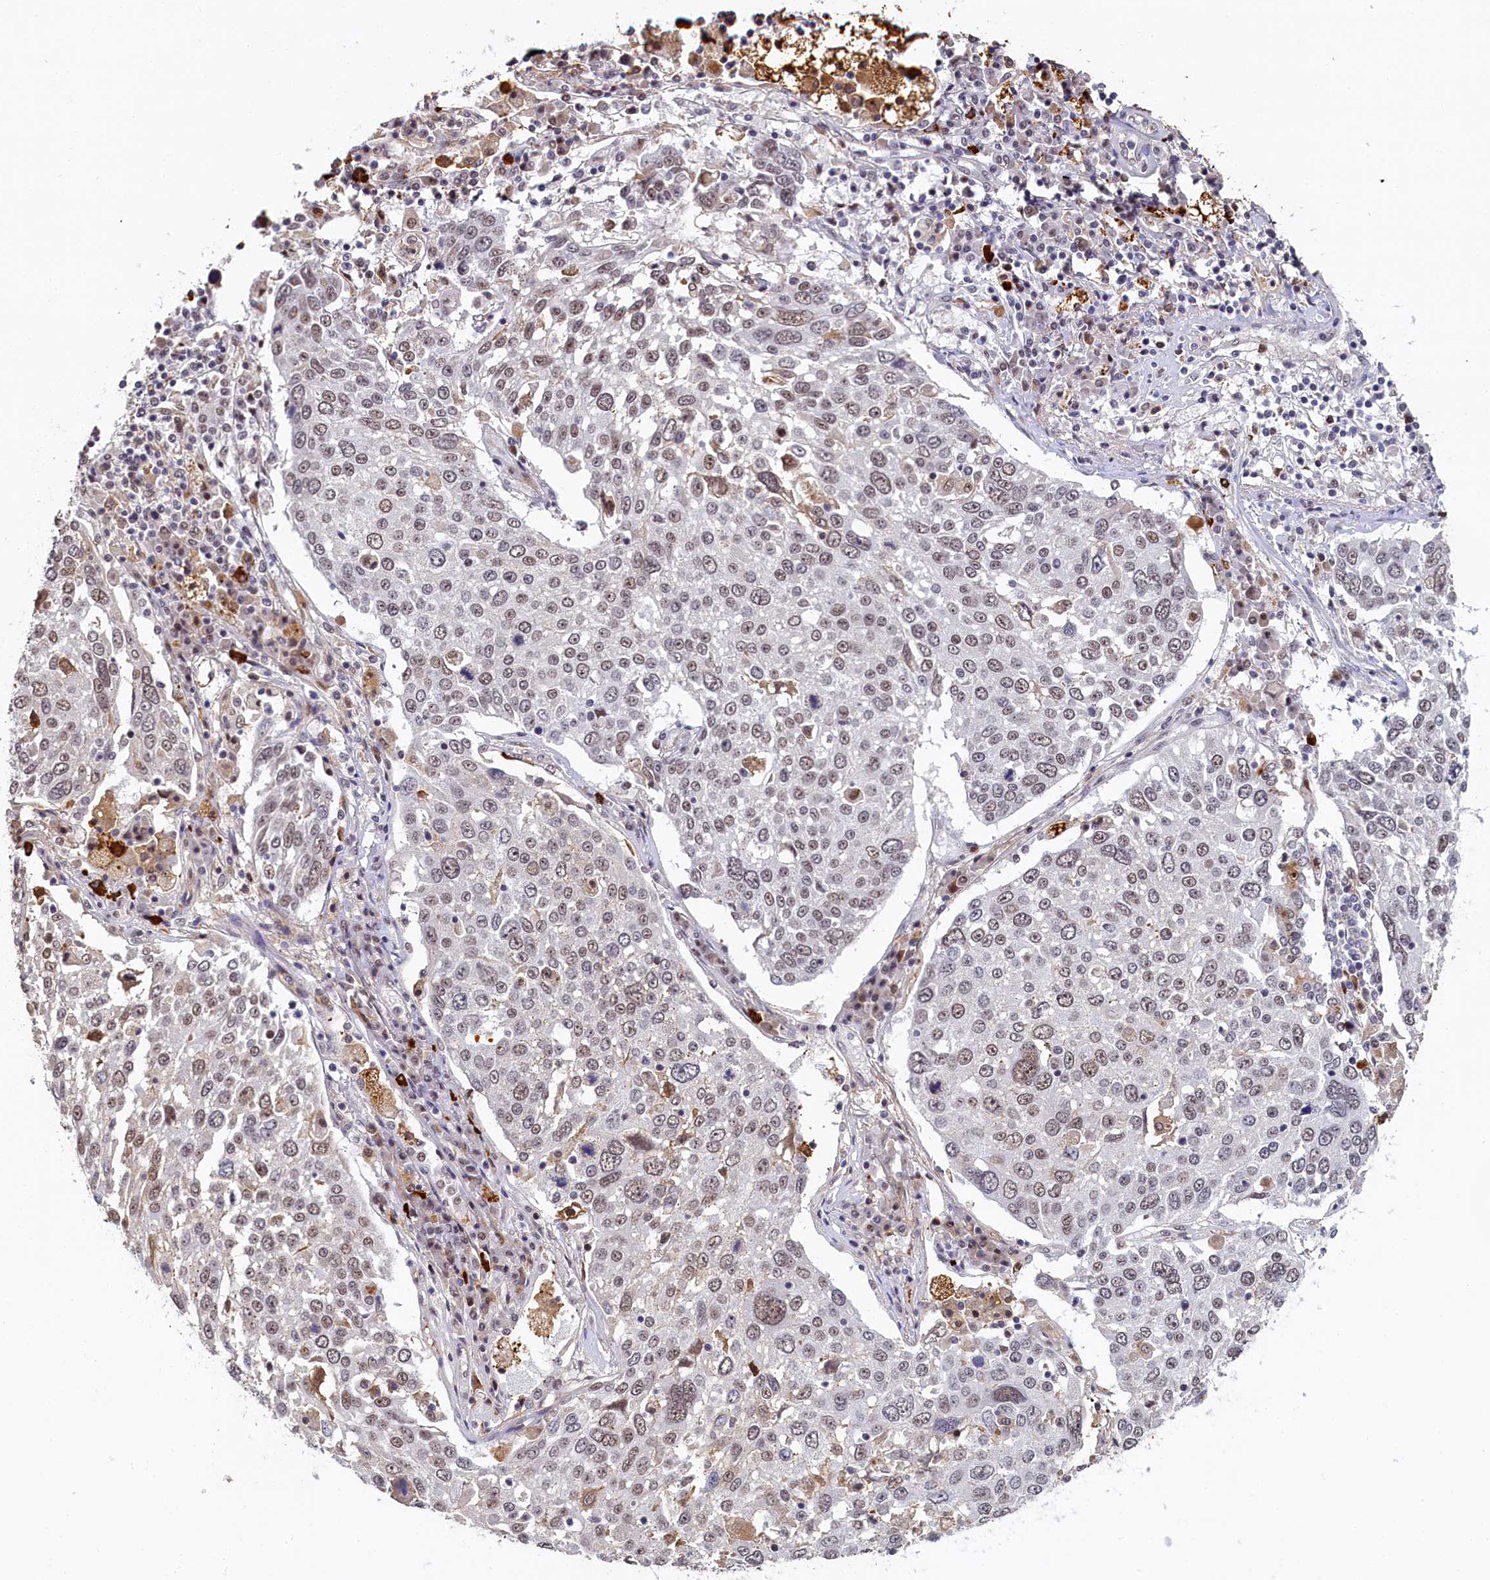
{"staining": {"intensity": "moderate", "quantity": "25%-75%", "location": "nuclear"}, "tissue": "lung cancer", "cell_type": "Tumor cells", "image_type": "cancer", "snomed": [{"axis": "morphology", "description": "Squamous cell carcinoma, NOS"}, {"axis": "topography", "description": "Lung"}], "caption": "Moderate nuclear staining is seen in approximately 25%-75% of tumor cells in squamous cell carcinoma (lung).", "gene": "INTS14", "patient": {"sex": "male", "age": 65}}